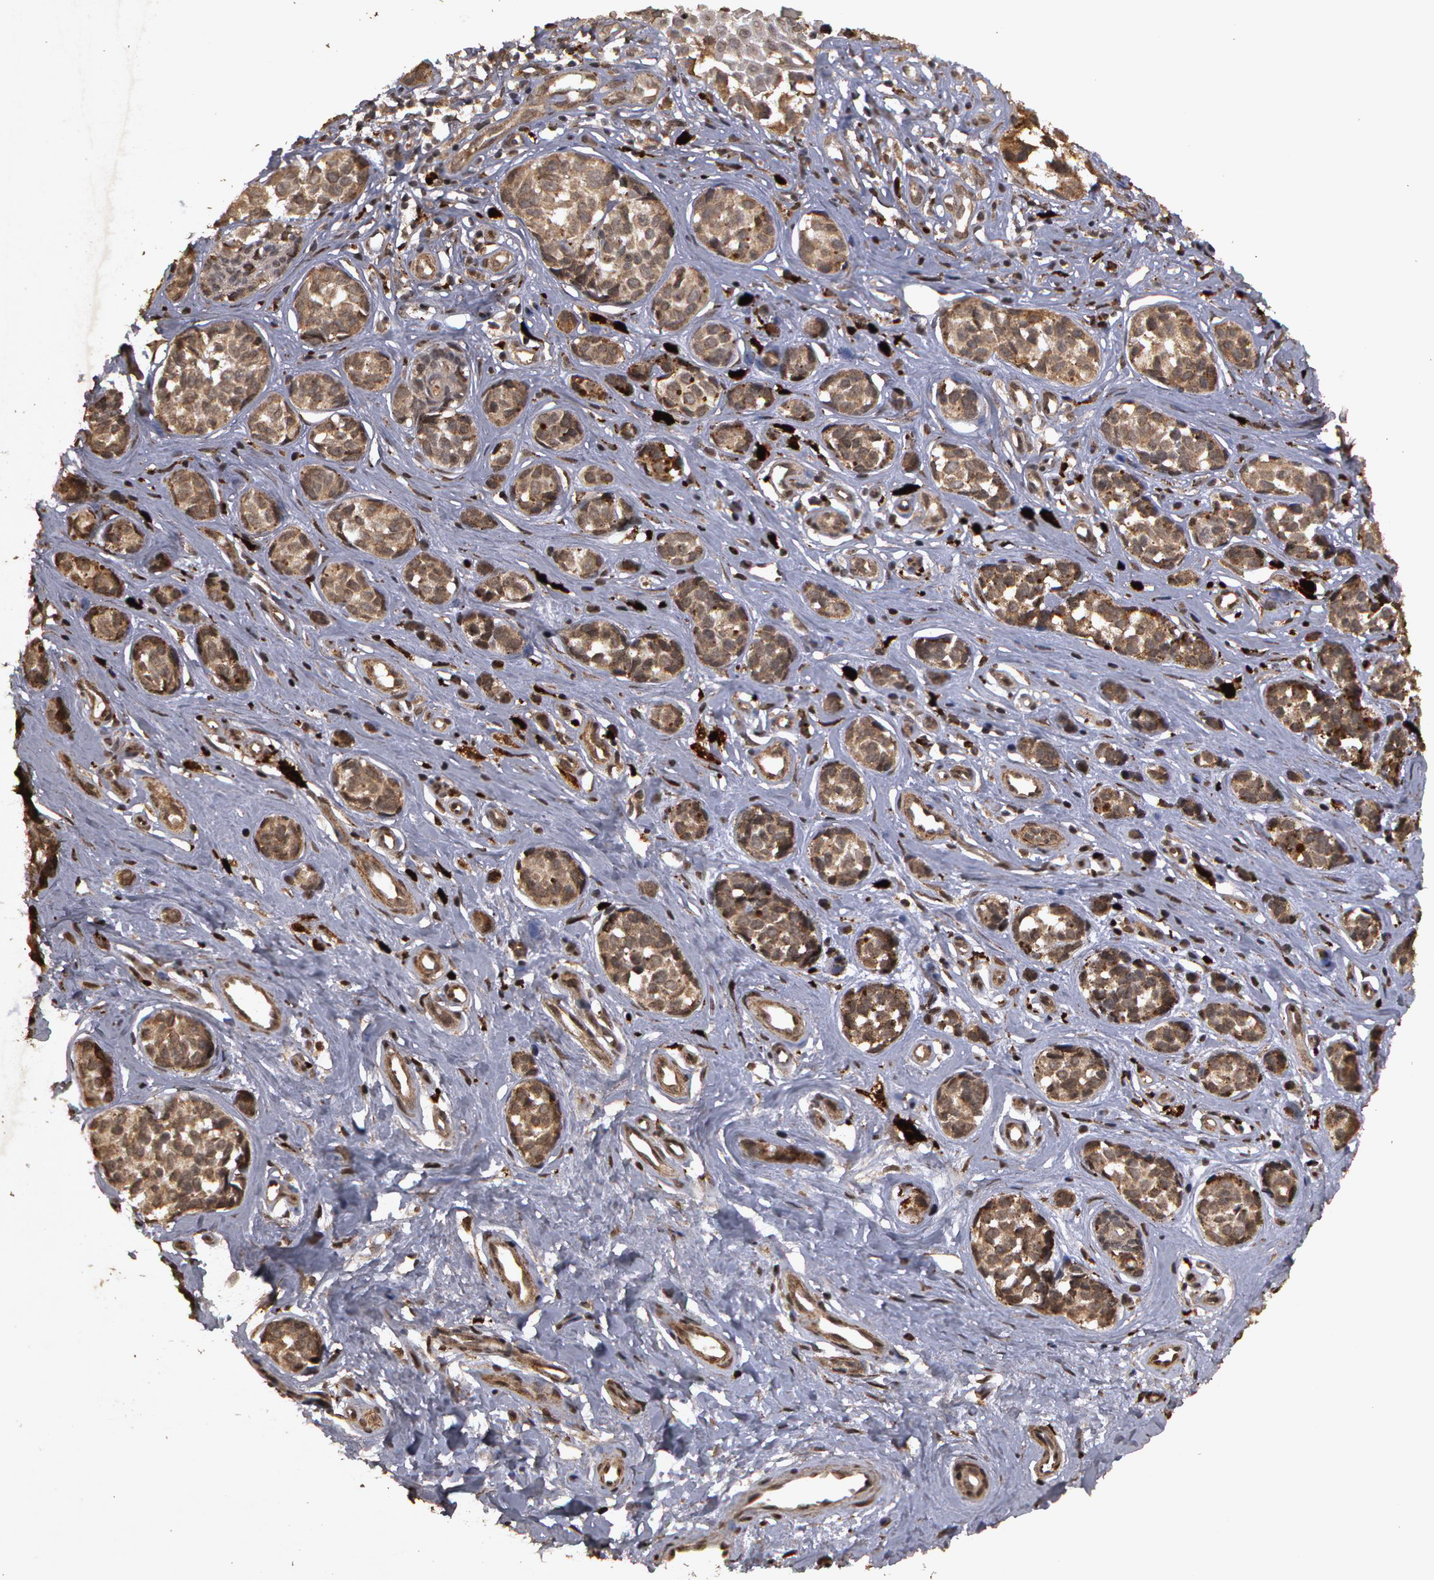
{"staining": {"intensity": "weak", "quantity": ">75%", "location": "cytoplasmic/membranous"}, "tissue": "melanoma", "cell_type": "Tumor cells", "image_type": "cancer", "snomed": [{"axis": "morphology", "description": "Malignant melanoma, NOS"}, {"axis": "topography", "description": "Skin"}], "caption": "This is a micrograph of immunohistochemistry staining of malignant melanoma, which shows weak expression in the cytoplasmic/membranous of tumor cells.", "gene": "CALR", "patient": {"sex": "male", "age": 79}}